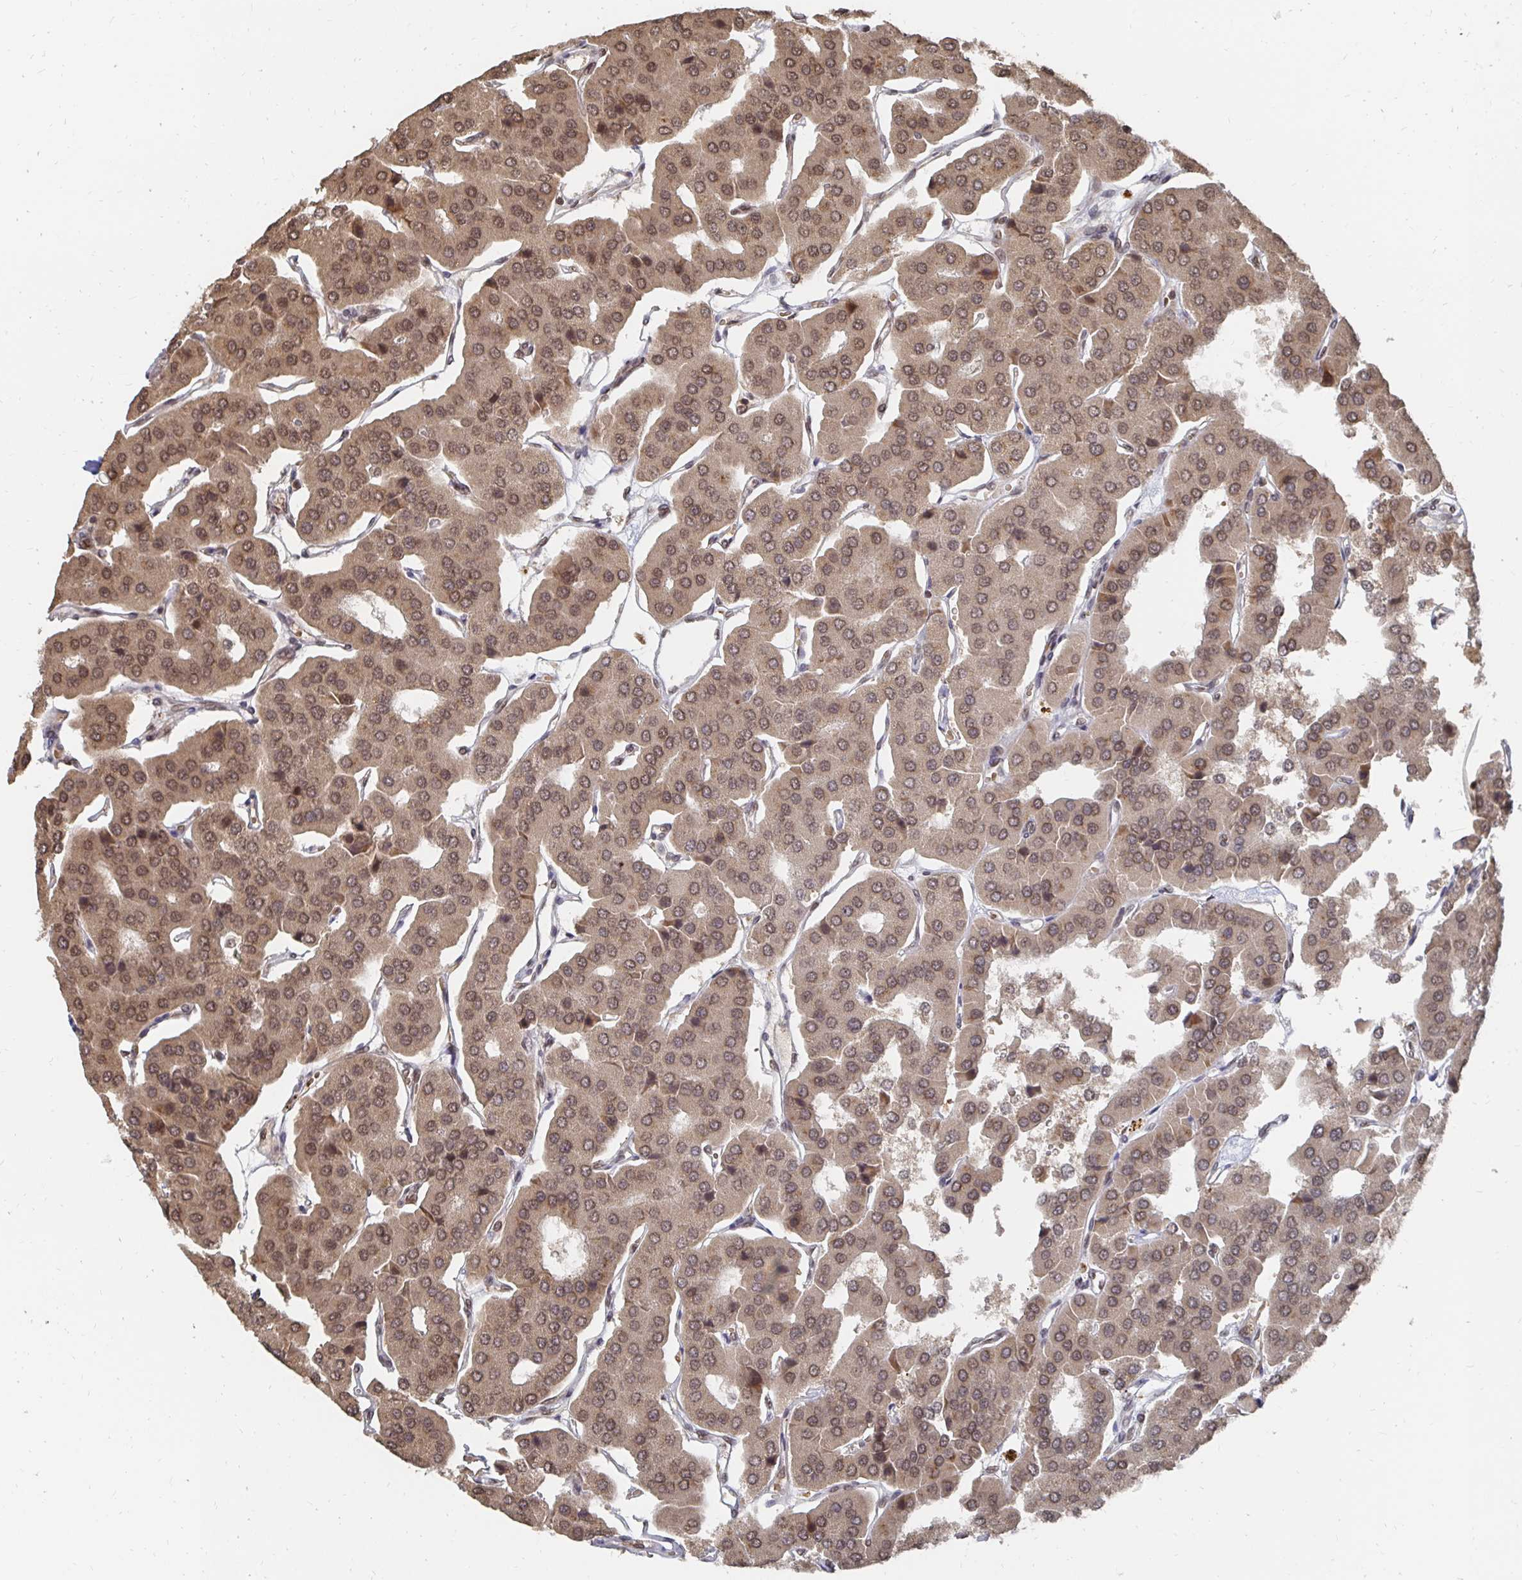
{"staining": {"intensity": "moderate", "quantity": ">75%", "location": "cytoplasmic/membranous,nuclear"}, "tissue": "parathyroid gland", "cell_type": "Glandular cells", "image_type": "normal", "snomed": [{"axis": "morphology", "description": "Normal tissue, NOS"}, {"axis": "morphology", "description": "Adenoma, NOS"}, {"axis": "topography", "description": "Parathyroid gland"}], "caption": "This image demonstrates immunohistochemistry (IHC) staining of normal human parathyroid gland, with medium moderate cytoplasmic/membranous,nuclear expression in approximately >75% of glandular cells.", "gene": "GTF3C6", "patient": {"sex": "female", "age": 86}}